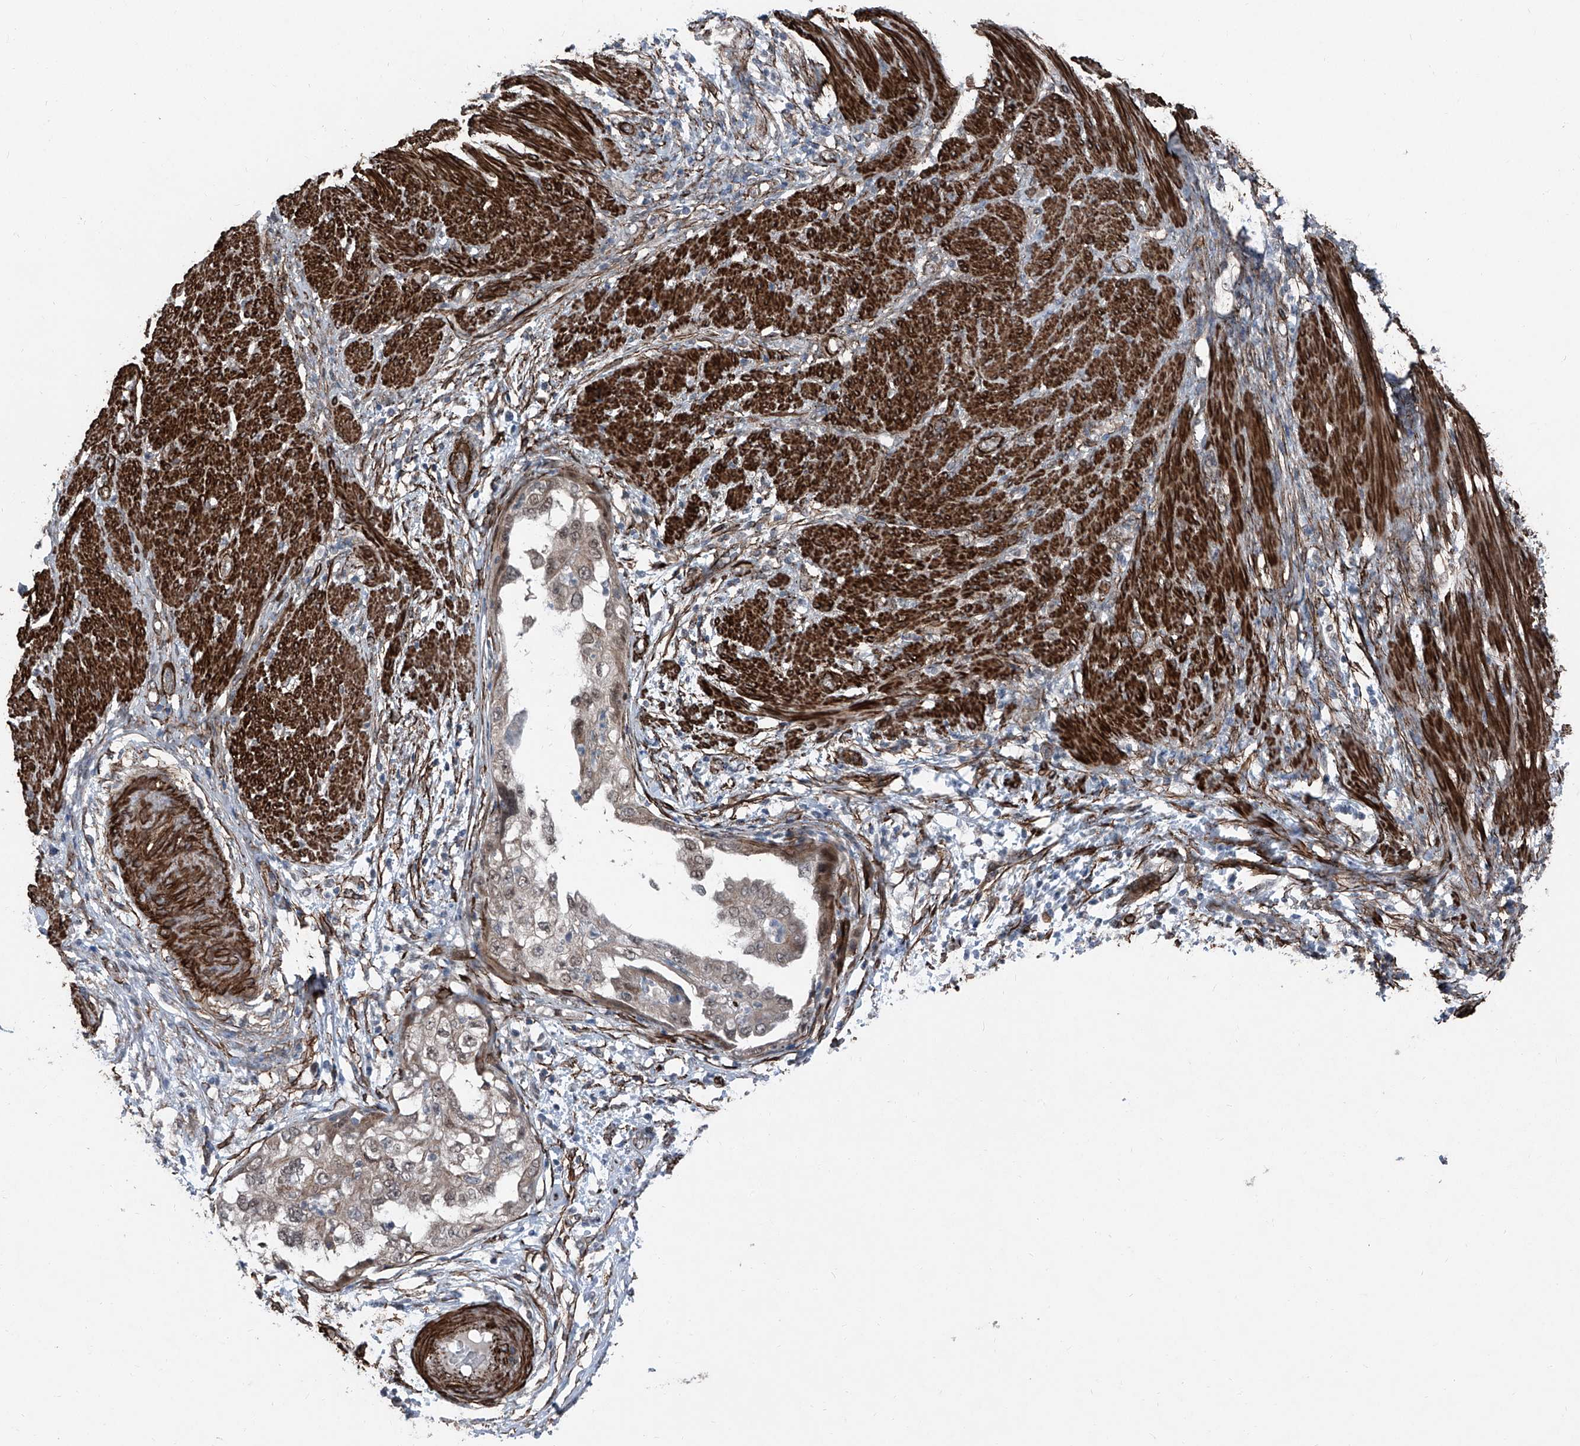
{"staining": {"intensity": "weak", "quantity": "<25%", "location": "cytoplasmic/membranous,nuclear"}, "tissue": "endometrial cancer", "cell_type": "Tumor cells", "image_type": "cancer", "snomed": [{"axis": "morphology", "description": "Adenocarcinoma, NOS"}, {"axis": "topography", "description": "Endometrium"}], "caption": "Immunohistochemistry photomicrograph of endometrial adenocarcinoma stained for a protein (brown), which shows no positivity in tumor cells.", "gene": "COA7", "patient": {"sex": "female", "age": 85}}